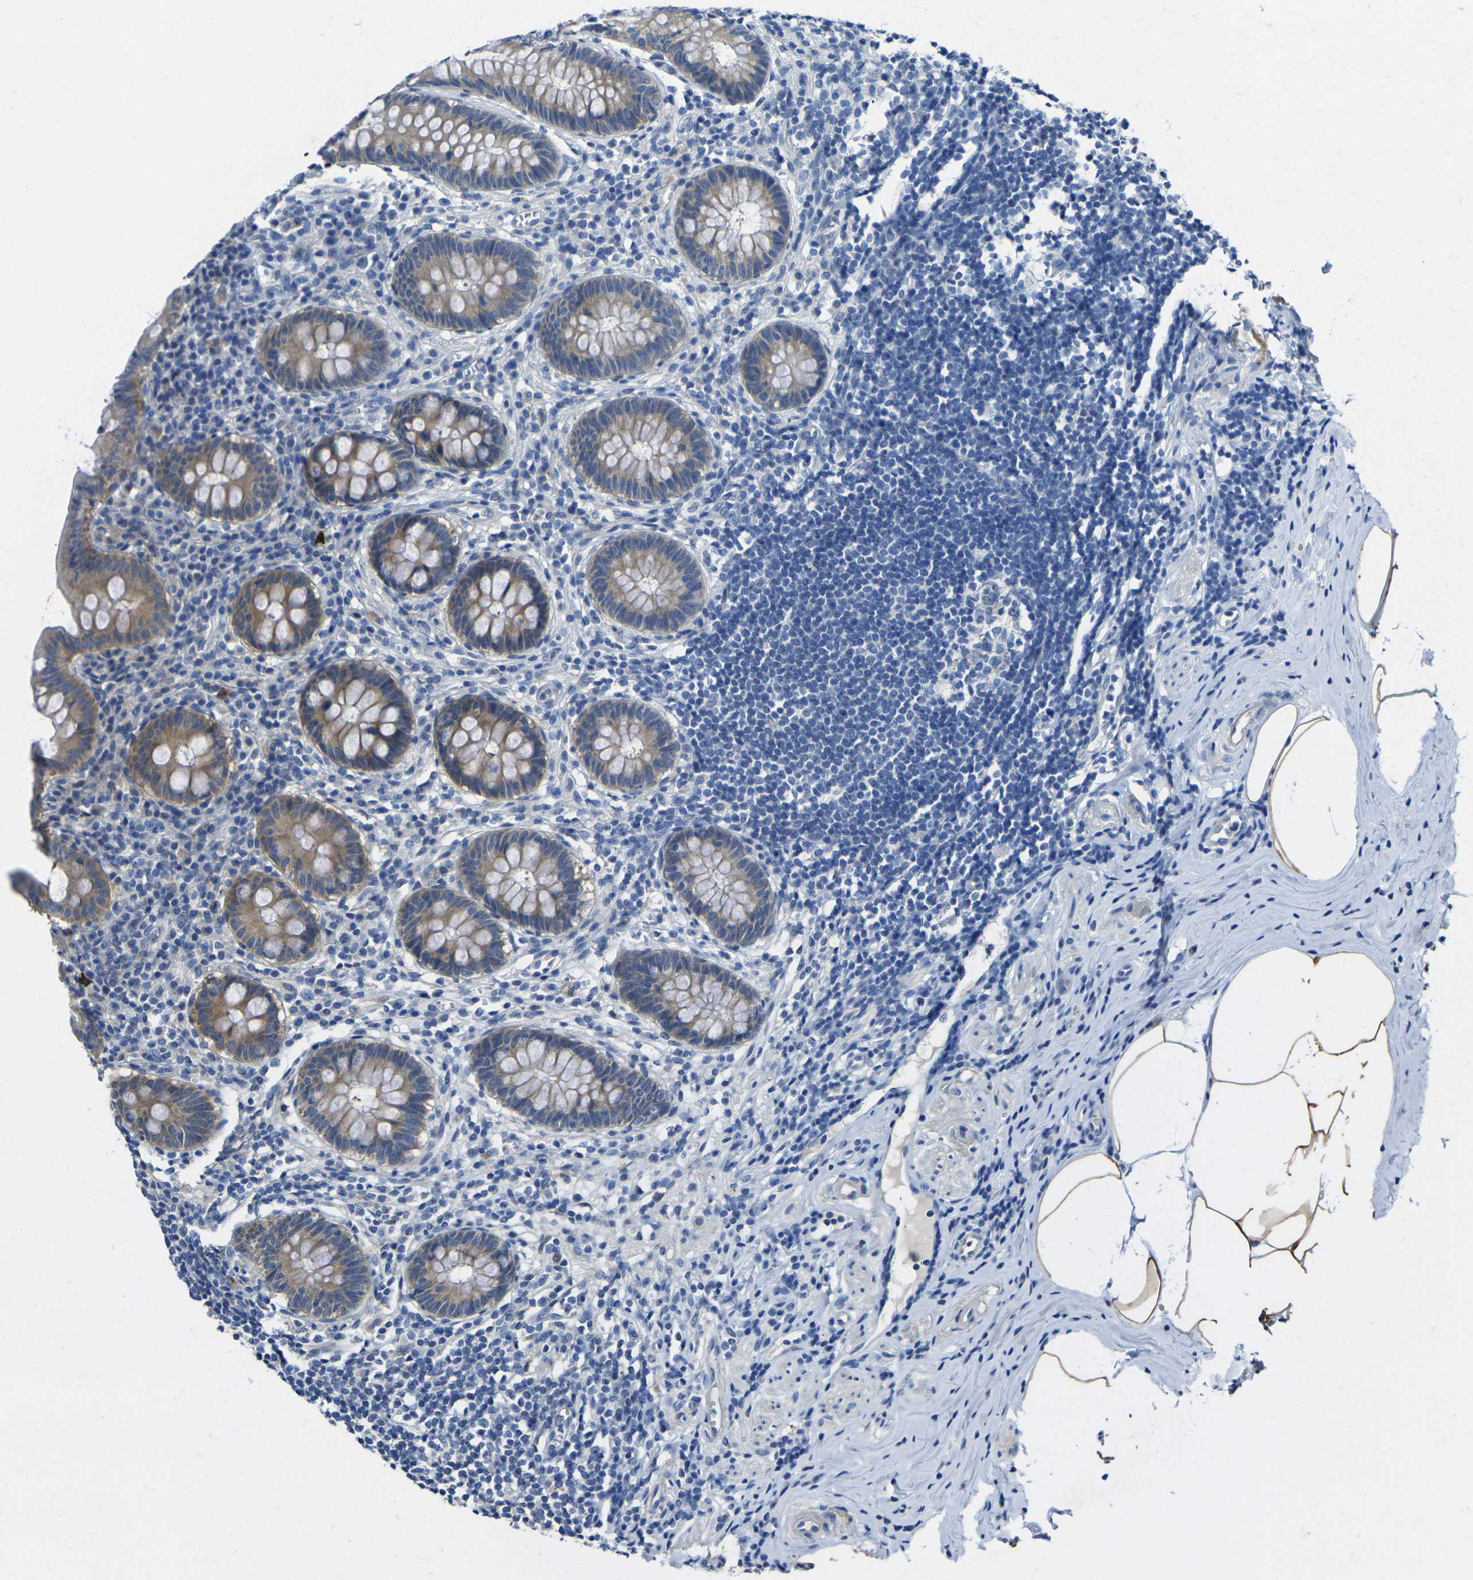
{"staining": {"intensity": "moderate", "quantity": "25%-75%", "location": "cytoplasmic/membranous"}, "tissue": "appendix", "cell_type": "Glandular cells", "image_type": "normal", "snomed": [{"axis": "morphology", "description": "Normal tissue, NOS"}, {"axis": "topography", "description": "Appendix"}], "caption": "About 25%-75% of glandular cells in benign appendix show moderate cytoplasmic/membranous protein positivity as visualized by brown immunohistochemical staining.", "gene": "GNA12", "patient": {"sex": "female", "age": 50}}